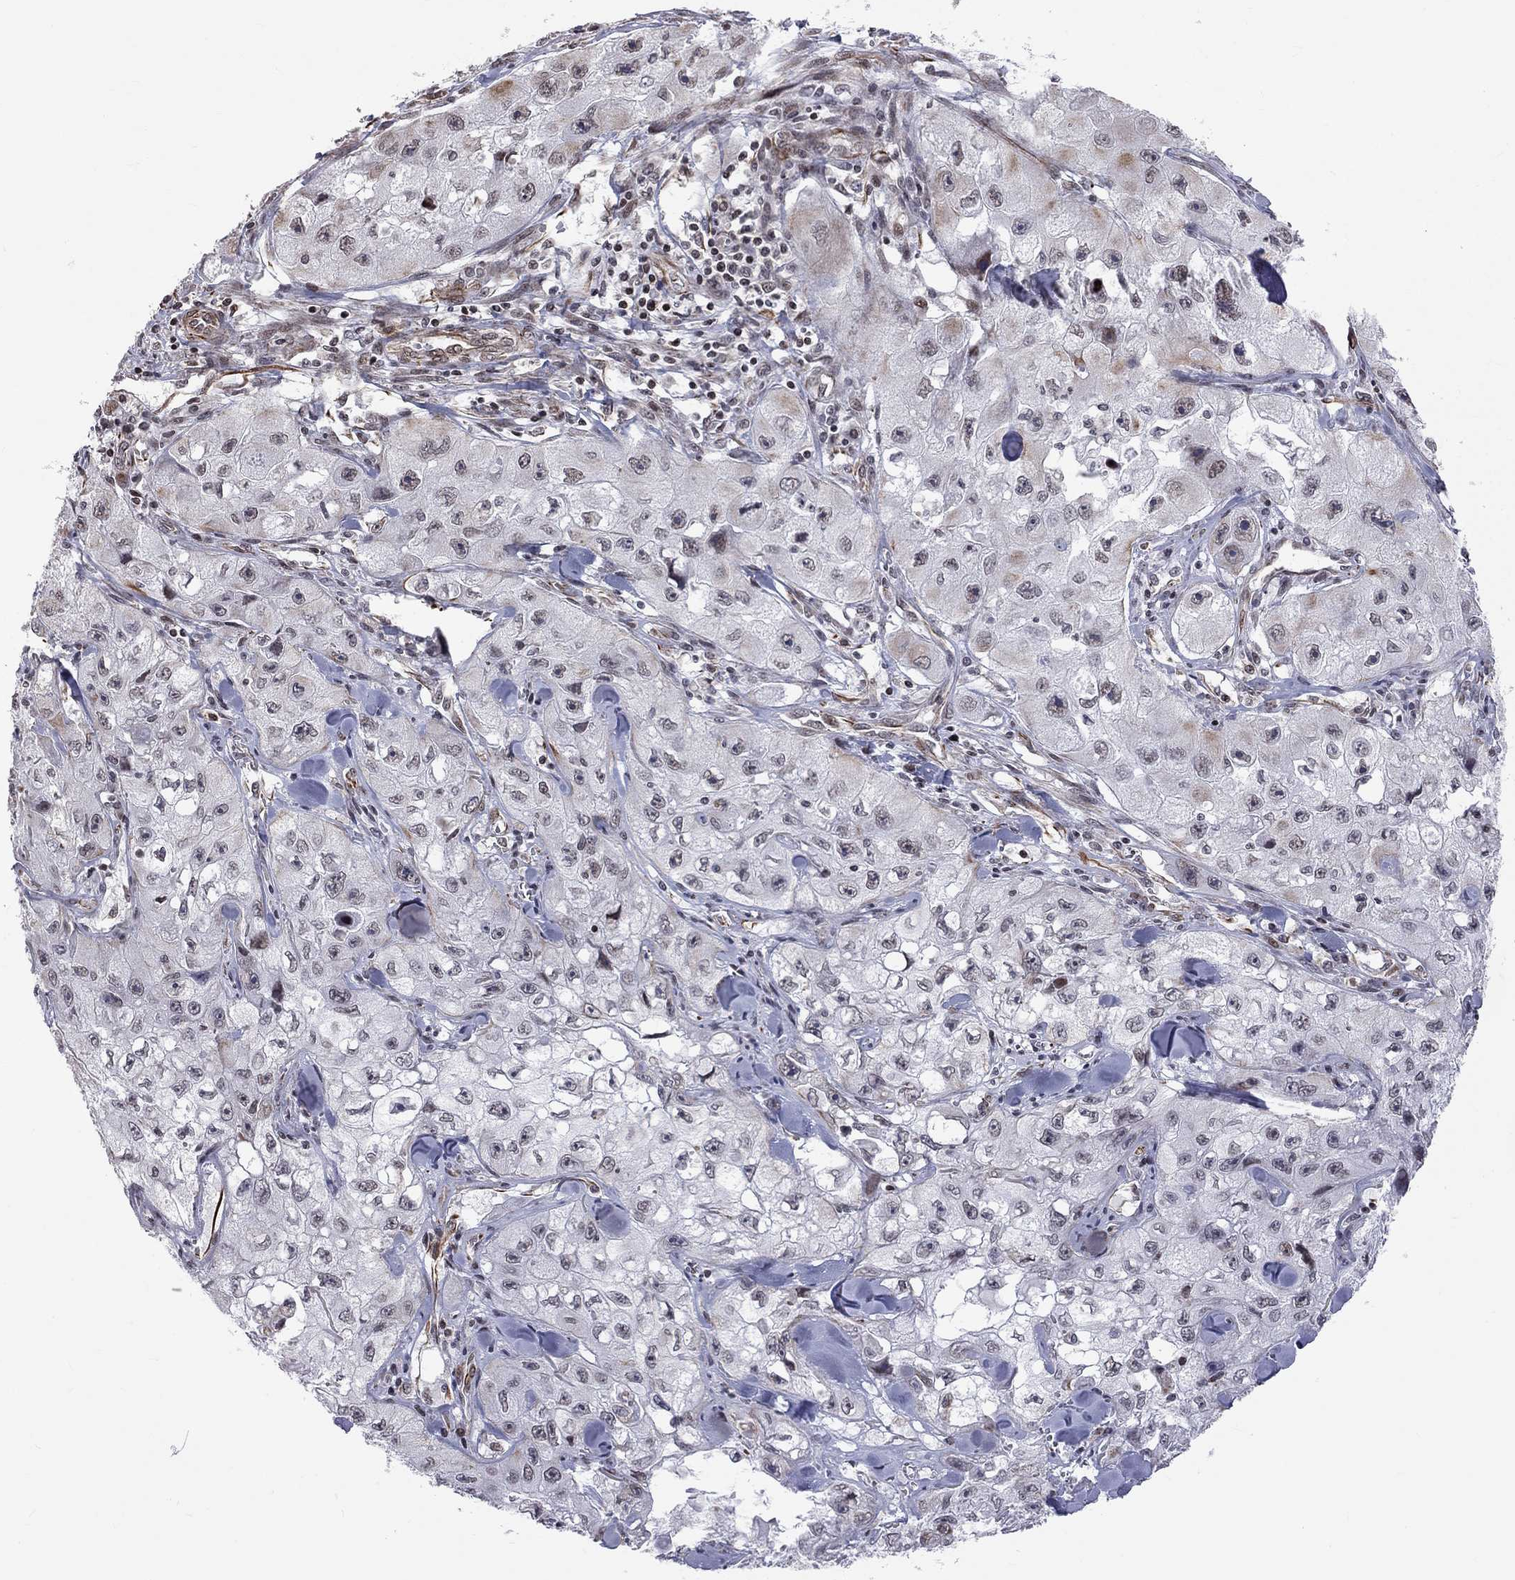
{"staining": {"intensity": "weak", "quantity": "<25%", "location": "cytoplasmic/membranous"}, "tissue": "skin cancer", "cell_type": "Tumor cells", "image_type": "cancer", "snomed": [{"axis": "morphology", "description": "Squamous cell carcinoma, NOS"}, {"axis": "topography", "description": "Skin"}, {"axis": "topography", "description": "Subcutis"}], "caption": "High magnification brightfield microscopy of squamous cell carcinoma (skin) stained with DAB (3,3'-diaminobenzidine) (brown) and counterstained with hematoxylin (blue): tumor cells show no significant expression.", "gene": "MTNR1B", "patient": {"sex": "male", "age": 73}}